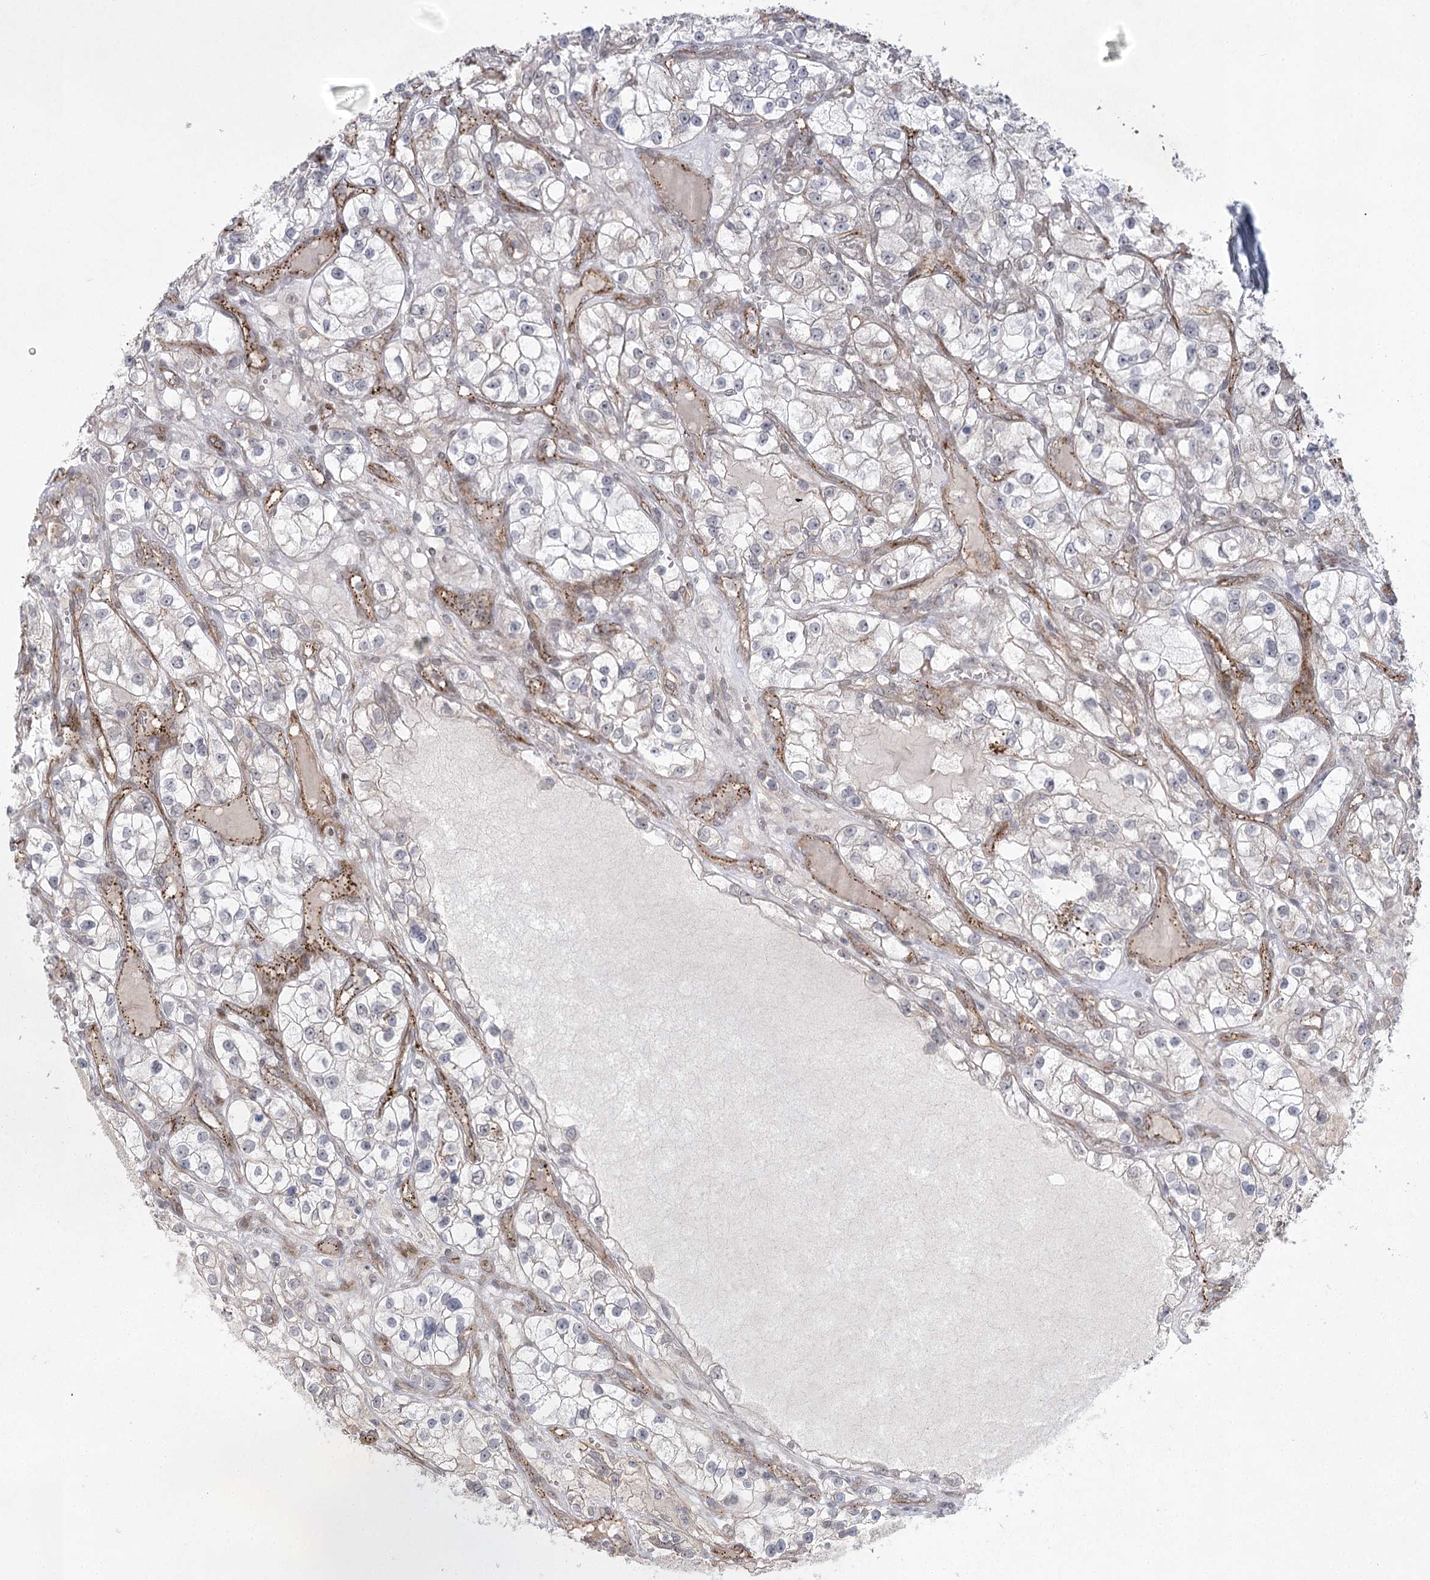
{"staining": {"intensity": "negative", "quantity": "none", "location": "none"}, "tissue": "renal cancer", "cell_type": "Tumor cells", "image_type": "cancer", "snomed": [{"axis": "morphology", "description": "Adenocarcinoma, NOS"}, {"axis": "topography", "description": "Kidney"}], "caption": "IHC photomicrograph of adenocarcinoma (renal) stained for a protein (brown), which displays no staining in tumor cells.", "gene": "AMTN", "patient": {"sex": "female", "age": 57}}